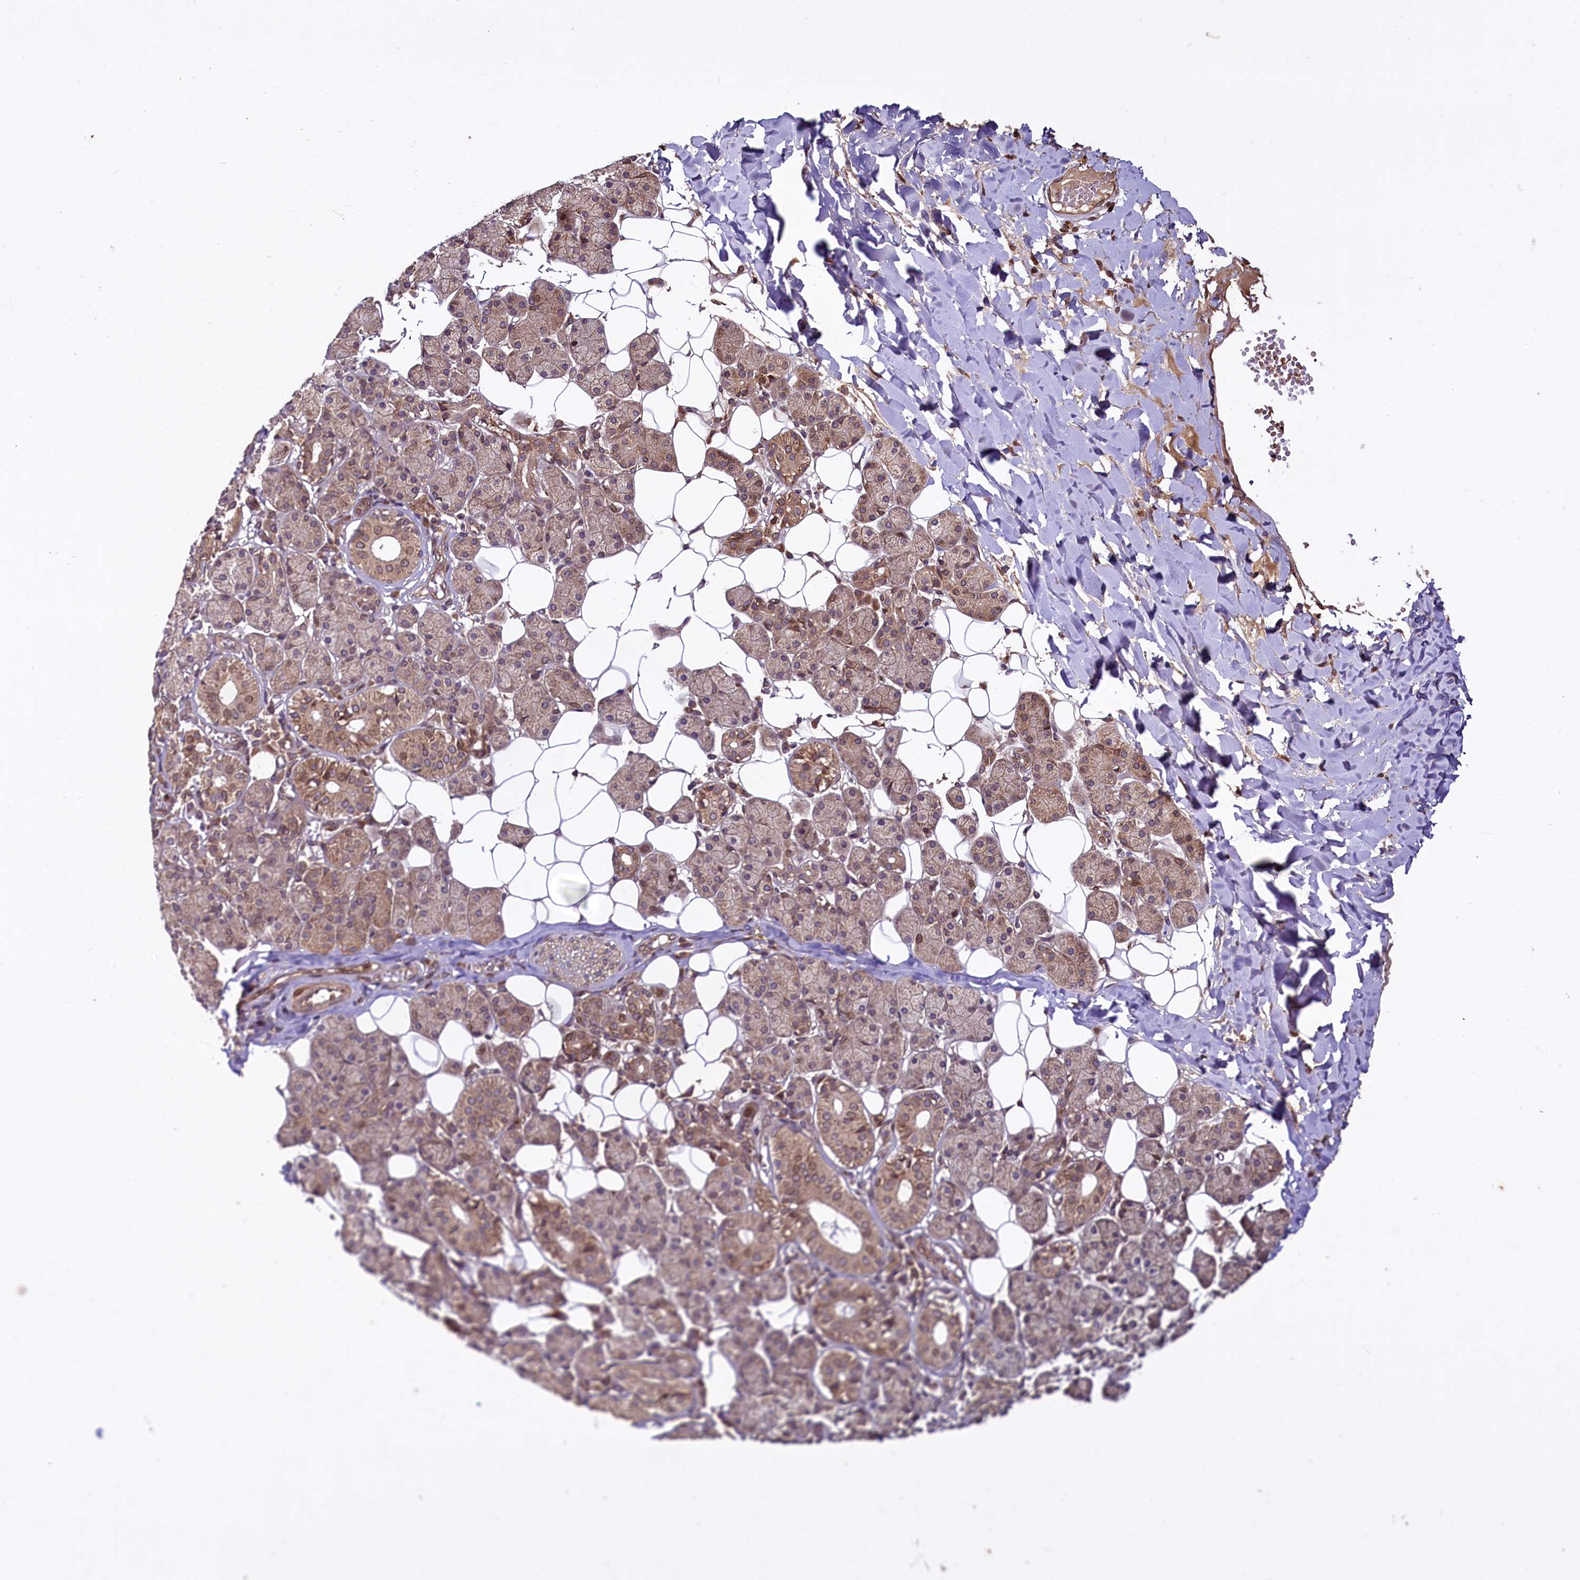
{"staining": {"intensity": "moderate", "quantity": ">75%", "location": "cytoplasmic/membranous,nuclear"}, "tissue": "salivary gland", "cell_type": "Glandular cells", "image_type": "normal", "snomed": [{"axis": "morphology", "description": "Normal tissue, NOS"}, {"axis": "topography", "description": "Salivary gland"}], "caption": "A brown stain shows moderate cytoplasmic/membranous,nuclear expression of a protein in glandular cells of normal human salivary gland.", "gene": "DCP1B", "patient": {"sex": "female", "age": 33}}